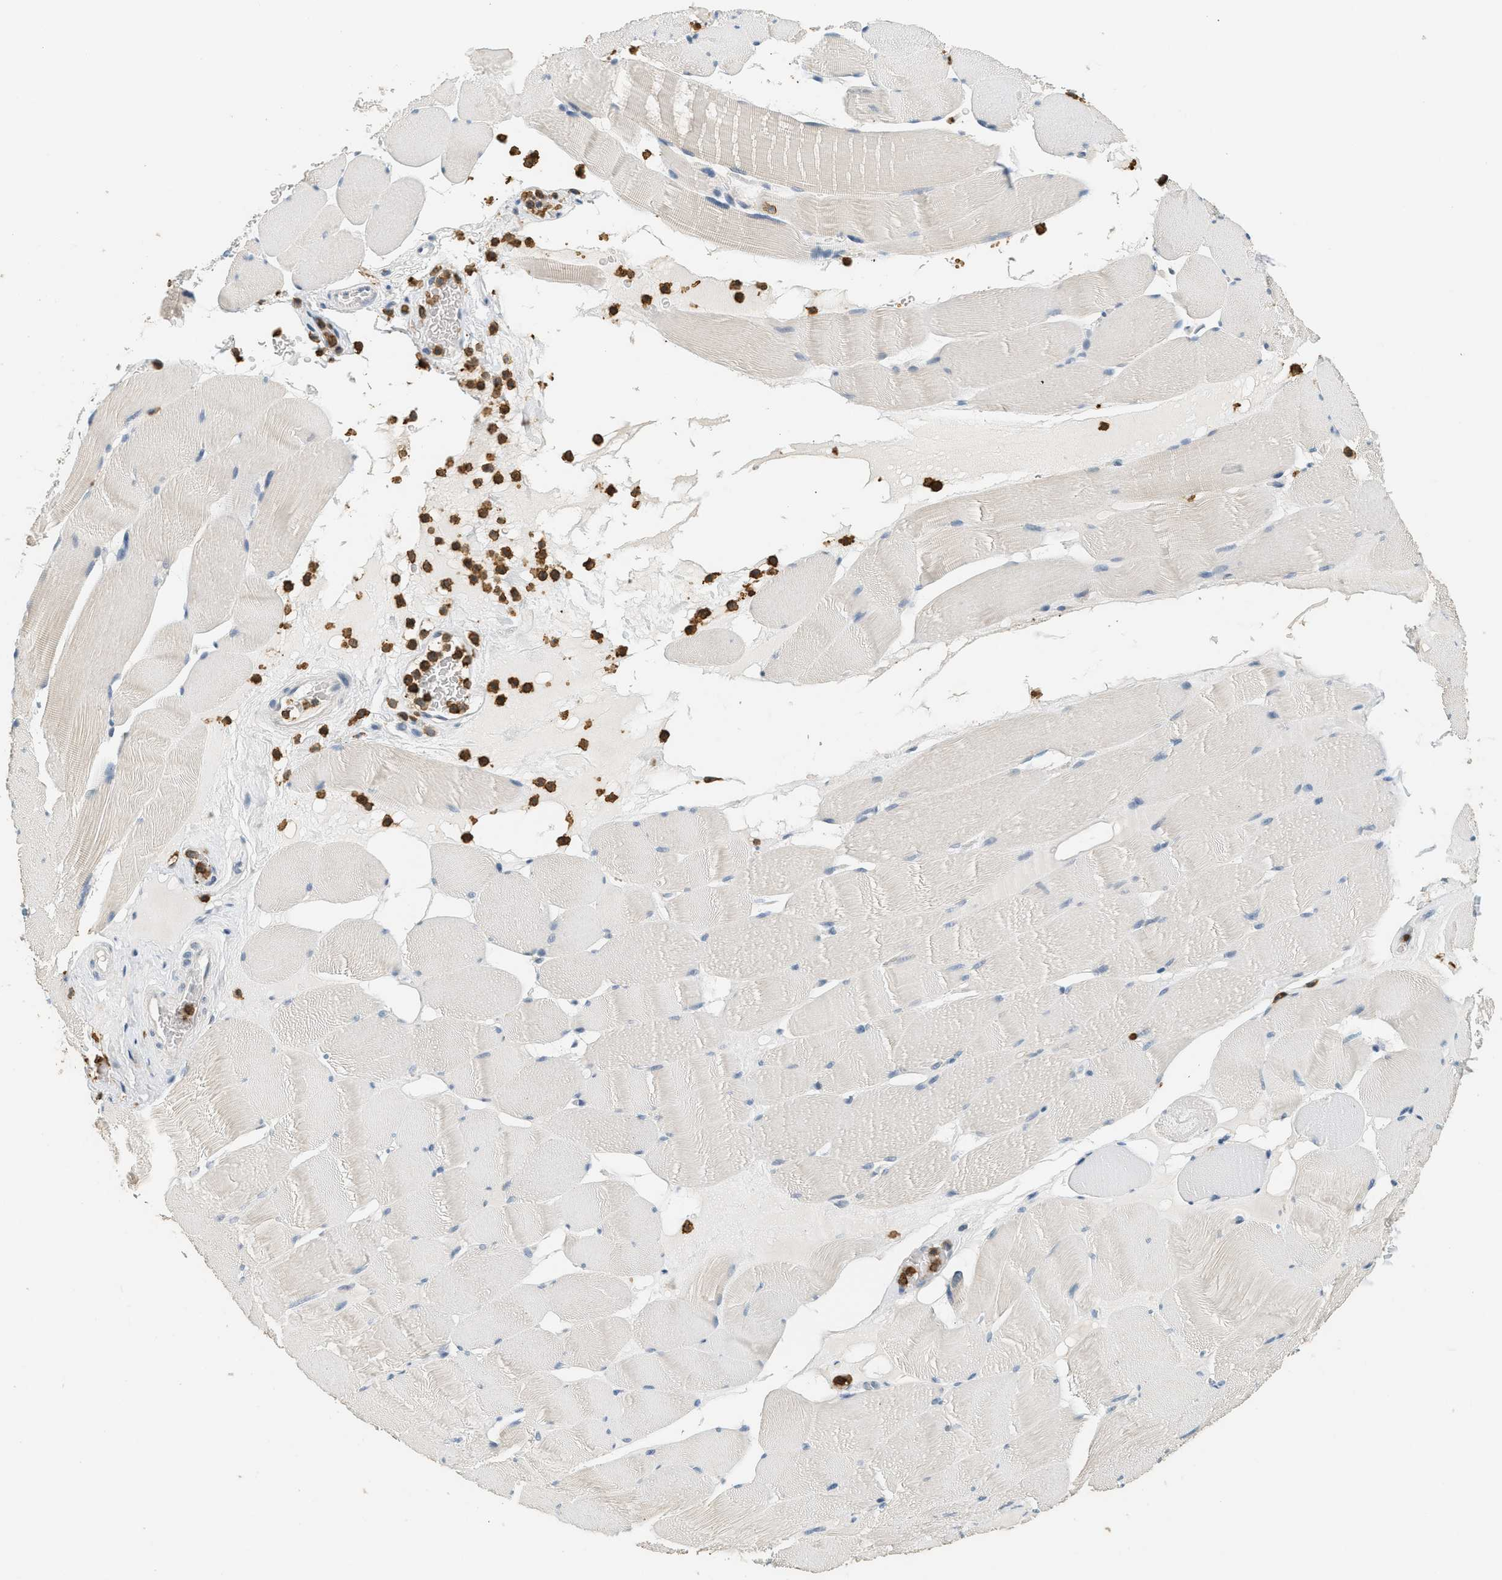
{"staining": {"intensity": "negative", "quantity": "none", "location": "none"}, "tissue": "skeletal muscle", "cell_type": "Myocytes", "image_type": "normal", "snomed": [{"axis": "morphology", "description": "Normal tissue, NOS"}, {"axis": "topography", "description": "Skeletal muscle"}], "caption": "Myocytes are negative for brown protein staining in normal skeletal muscle. Nuclei are stained in blue.", "gene": "LSP1", "patient": {"sex": "male", "age": 62}}